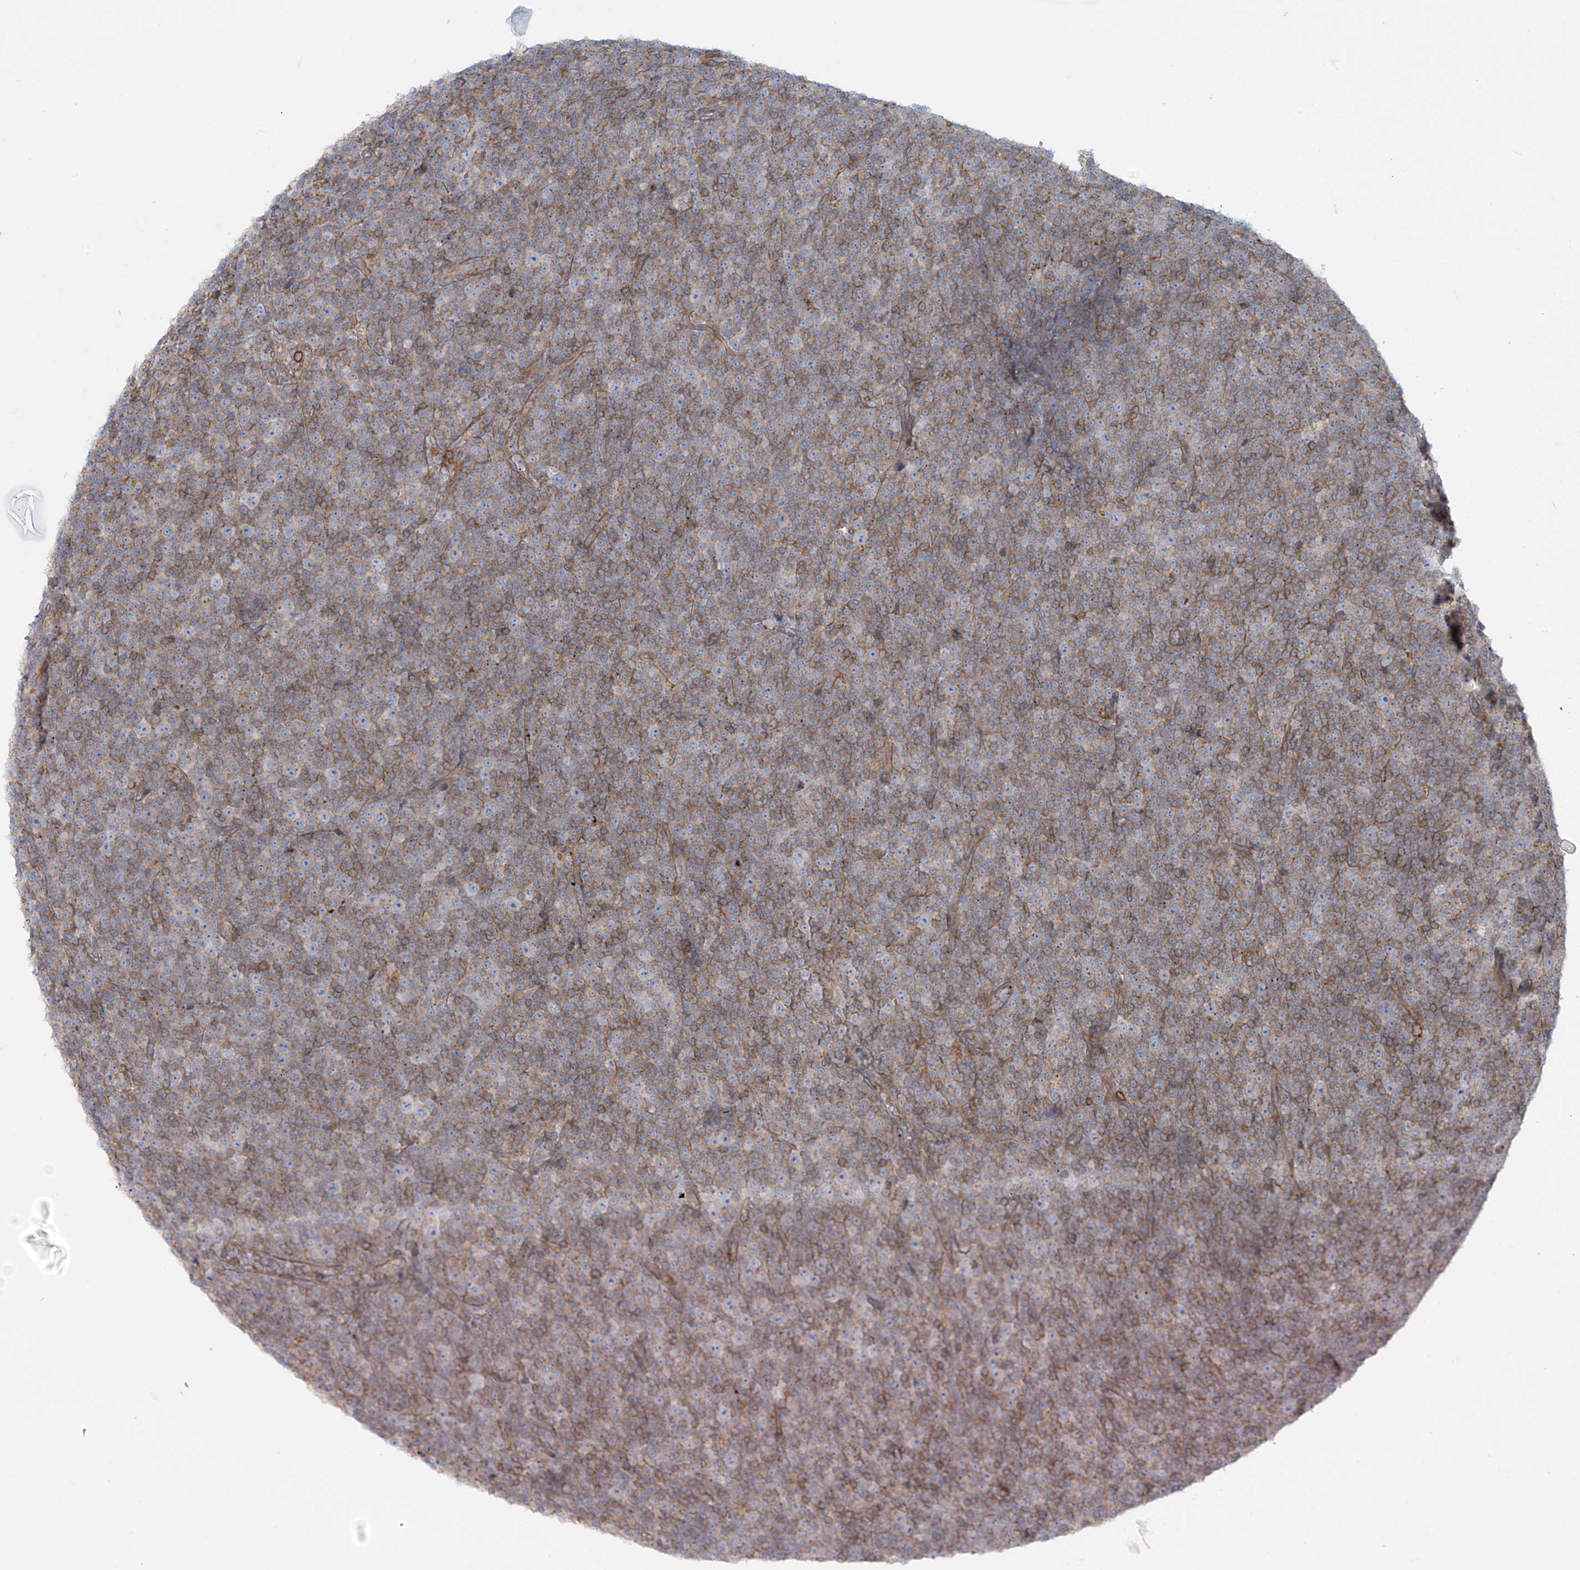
{"staining": {"intensity": "negative", "quantity": "none", "location": "none"}, "tissue": "lymphoma", "cell_type": "Tumor cells", "image_type": "cancer", "snomed": [{"axis": "morphology", "description": "Malignant lymphoma, non-Hodgkin's type, Low grade"}, {"axis": "topography", "description": "Lymph node"}], "caption": "Immunohistochemistry image of neoplastic tissue: low-grade malignant lymphoma, non-Hodgkin's type stained with DAB reveals no significant protein expression in tumor cells. (DAB immunohistochemistry (IHC), high magnification).", "gene": "LZTS3", "patient": {"sex": "female", "age": 67}}